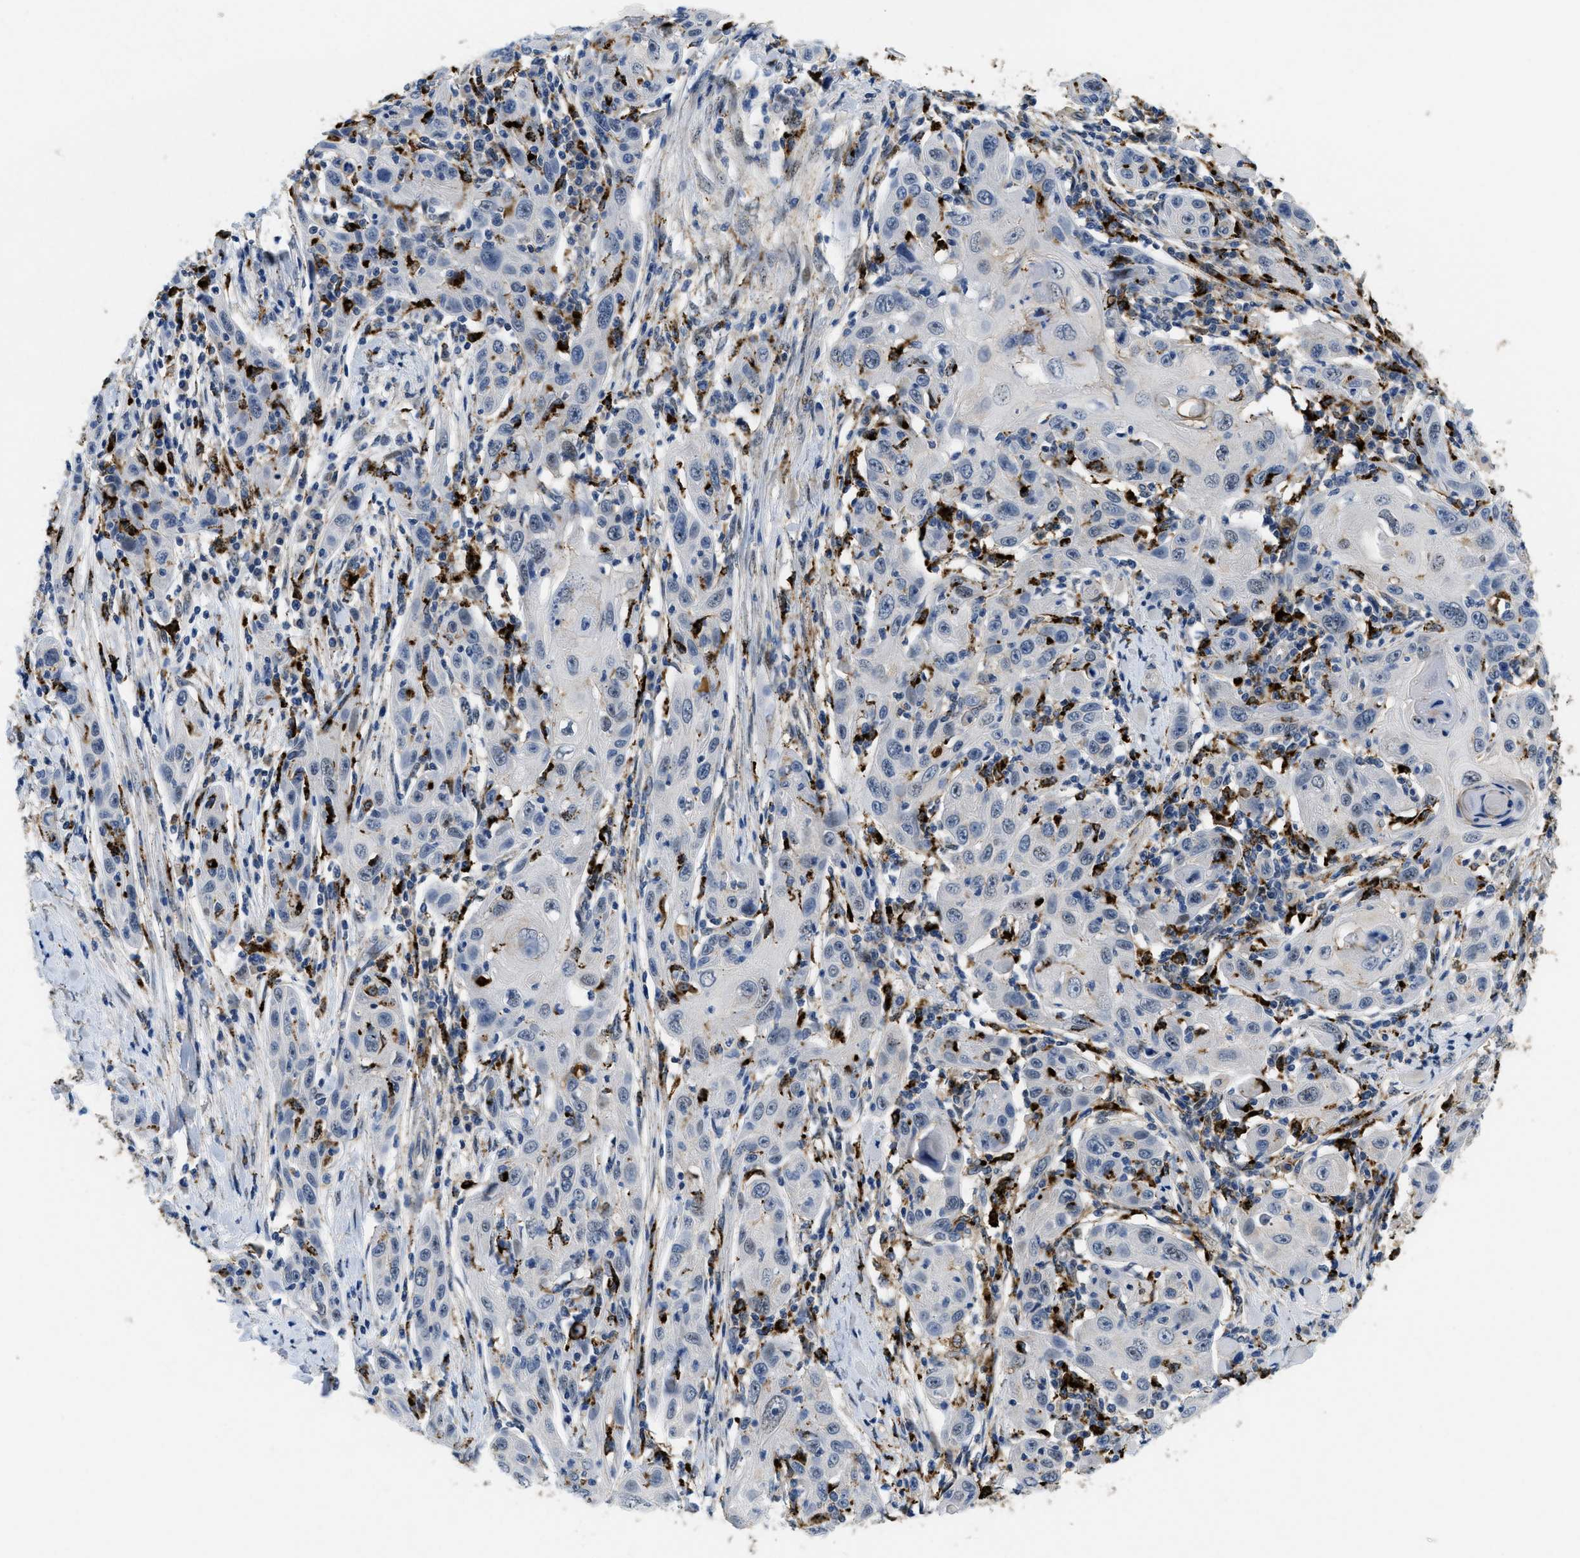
{"staining": {"intensity": "negative", "quantity": "none", "location": "none"}, "tissue": "skin cancer", "cell_type": "Tumor cells", "image_type": "cancer", "snomed": [{"axis": "morphology", "description": "Squamous cell carcinoma, NOS"}, {"axis": "topography", "description": "Skin"}], "caption": "This is an immunohistochemistry (IHC) histopathology image of human squamous cell carcinoma (skin). There is no positivity in tumor cells.", "gene": "BMPR2", "patient": {"sex": "female", "age": 88}}